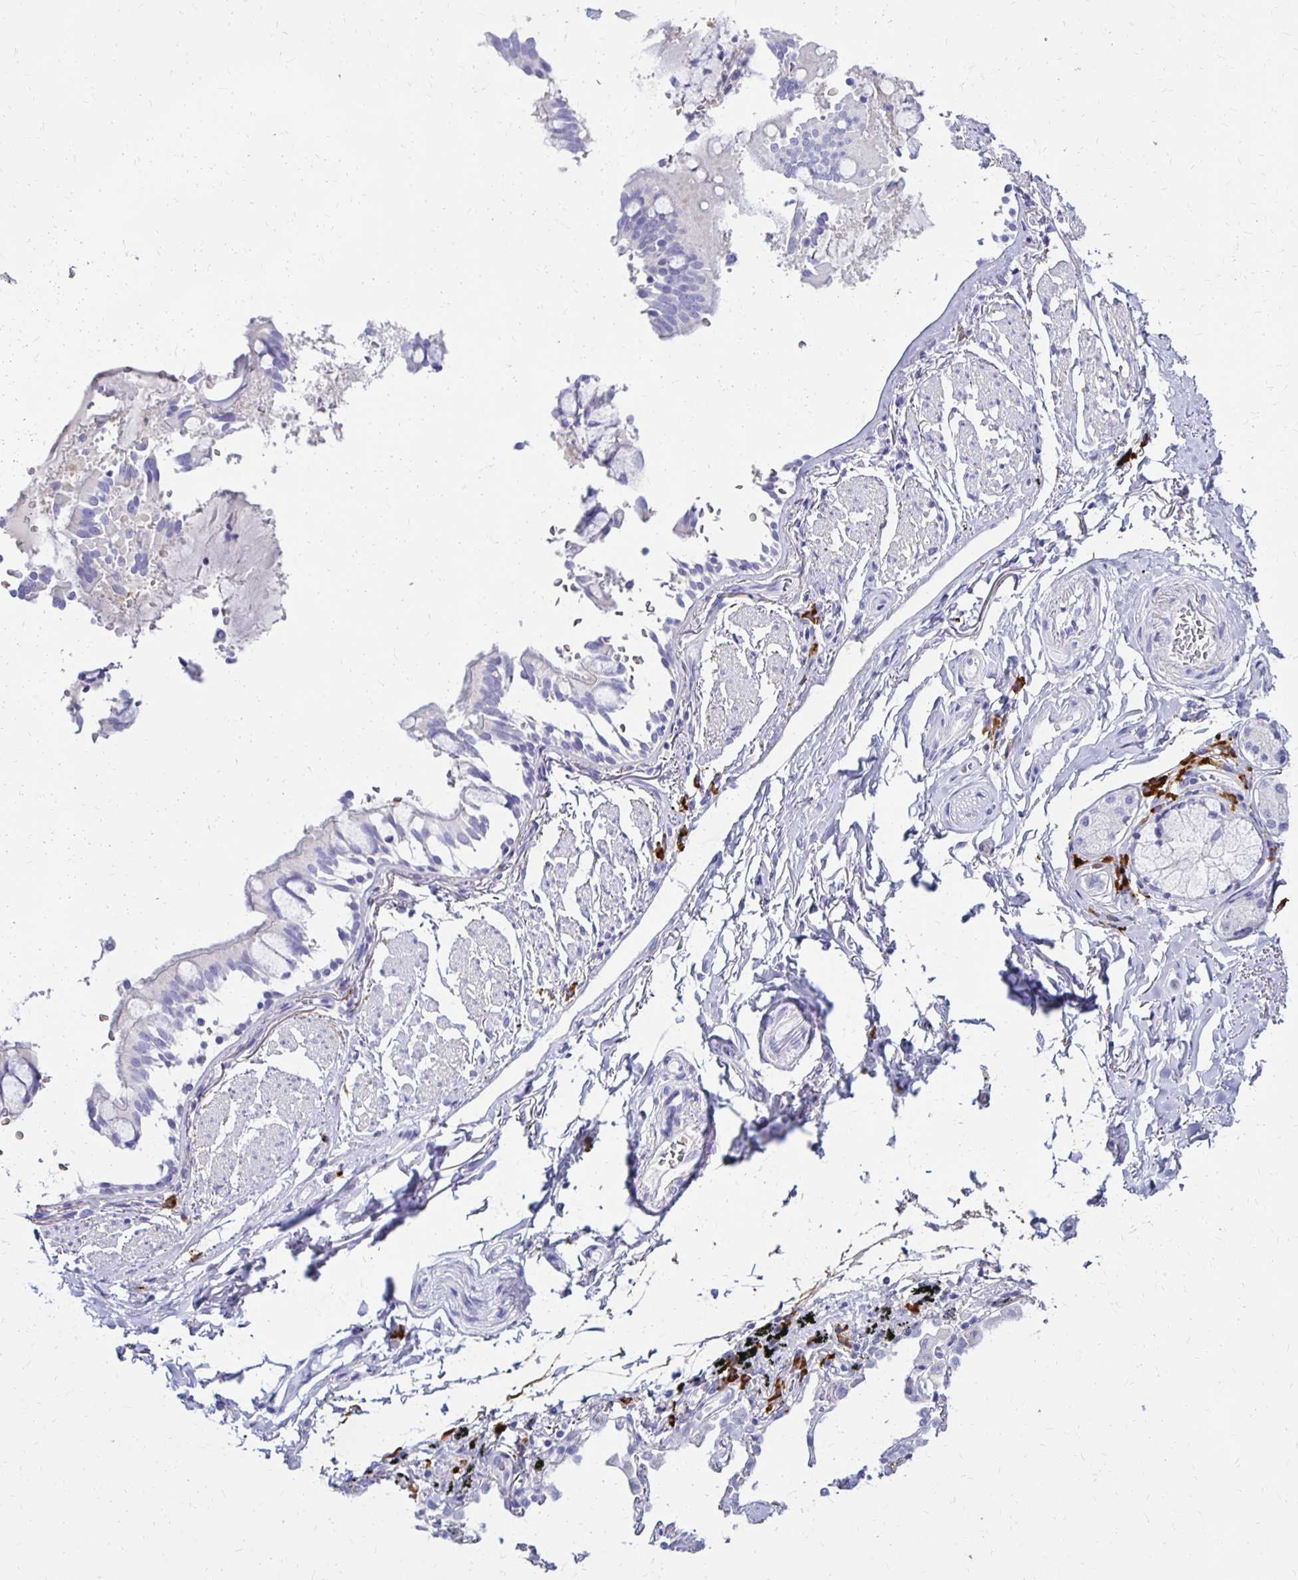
{"staining": {"intensity": "negative", "quantity": "none", "location": "none"}, "tissue": "bronchus", "cell_type": "Respiratory epithelial cells", "image_type": "normal", "snomed": [{"axis": "morphology", "description": "Normal tissue, NOS"}, {"axis": "topography", "description": "Bronchus"}], "caption": "Immunohistochemistry photomicrograph of normal human bronchus stained for a protein (brown), which exhibits no positivity in respiratory epithelial cells. (Stains: DAB immunohistochemistry (IHC) with hematoxylin counter stain, Microscopy: brightfield microscopy at high magnification).", "gene": "FNTB", "patient": {"sex": "male", "age": 70}}